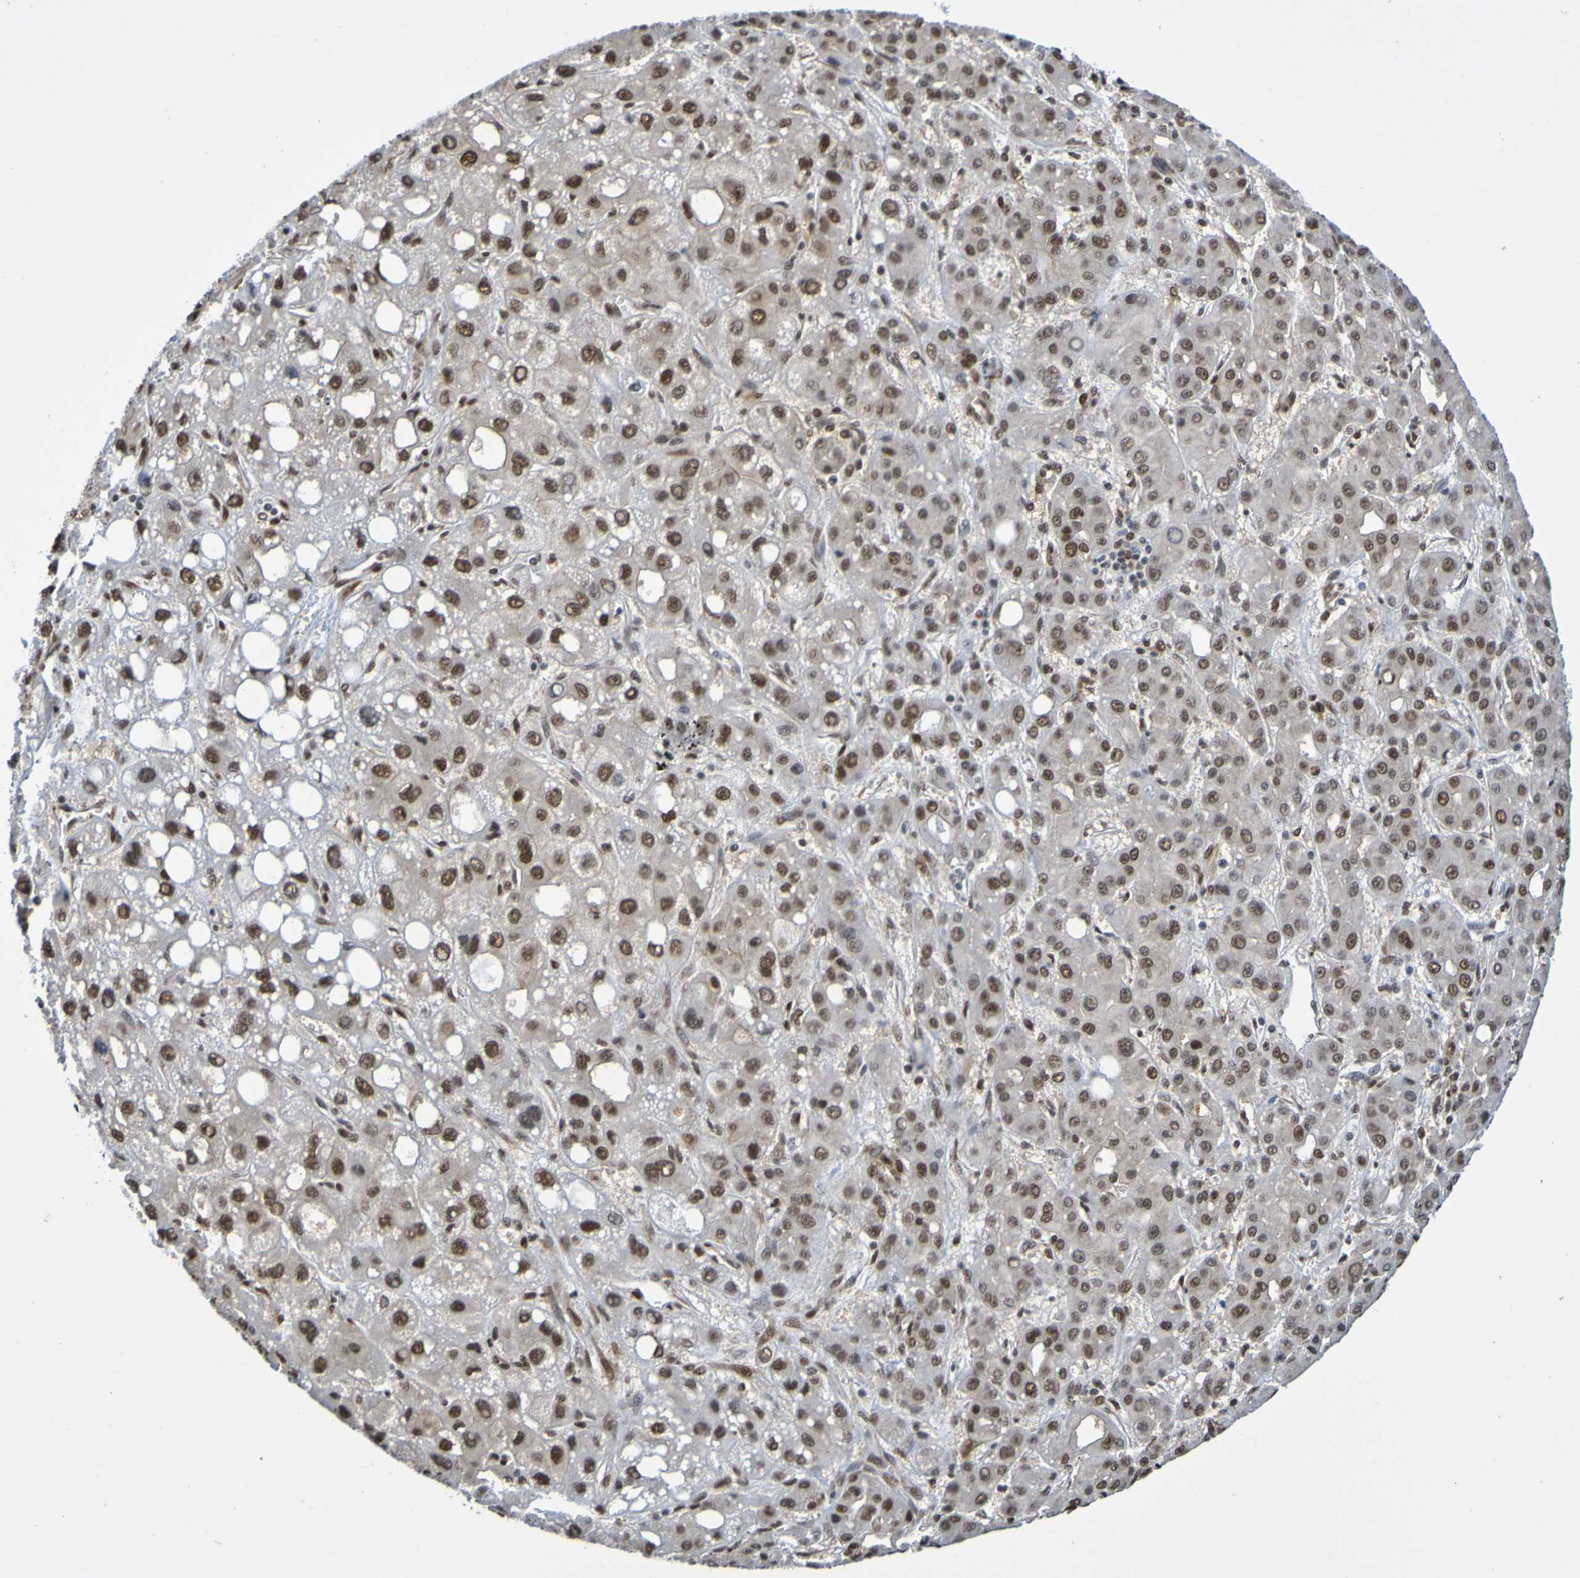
{"staining": {"intensity": "strong", "quantity": ">75%", "location": "nuclear"}, "tissue": "liver cancer", "cell_type": "Tumor cells", "image_type": "cancer", "snomed": [{"axis": "morphology", "description": "Carcinoma, Hepatocellular, NOS"}, {"axis": "topography", "description": "Liver"}], "caption": "Protein staining by immunohistochemistry reveals strong nuclear positivity in approximately >75% of tumor cells in liver hepatocellular carcinoma.", "gene": "HDAC2", "patient": {"sex": "male", "age": 55}}